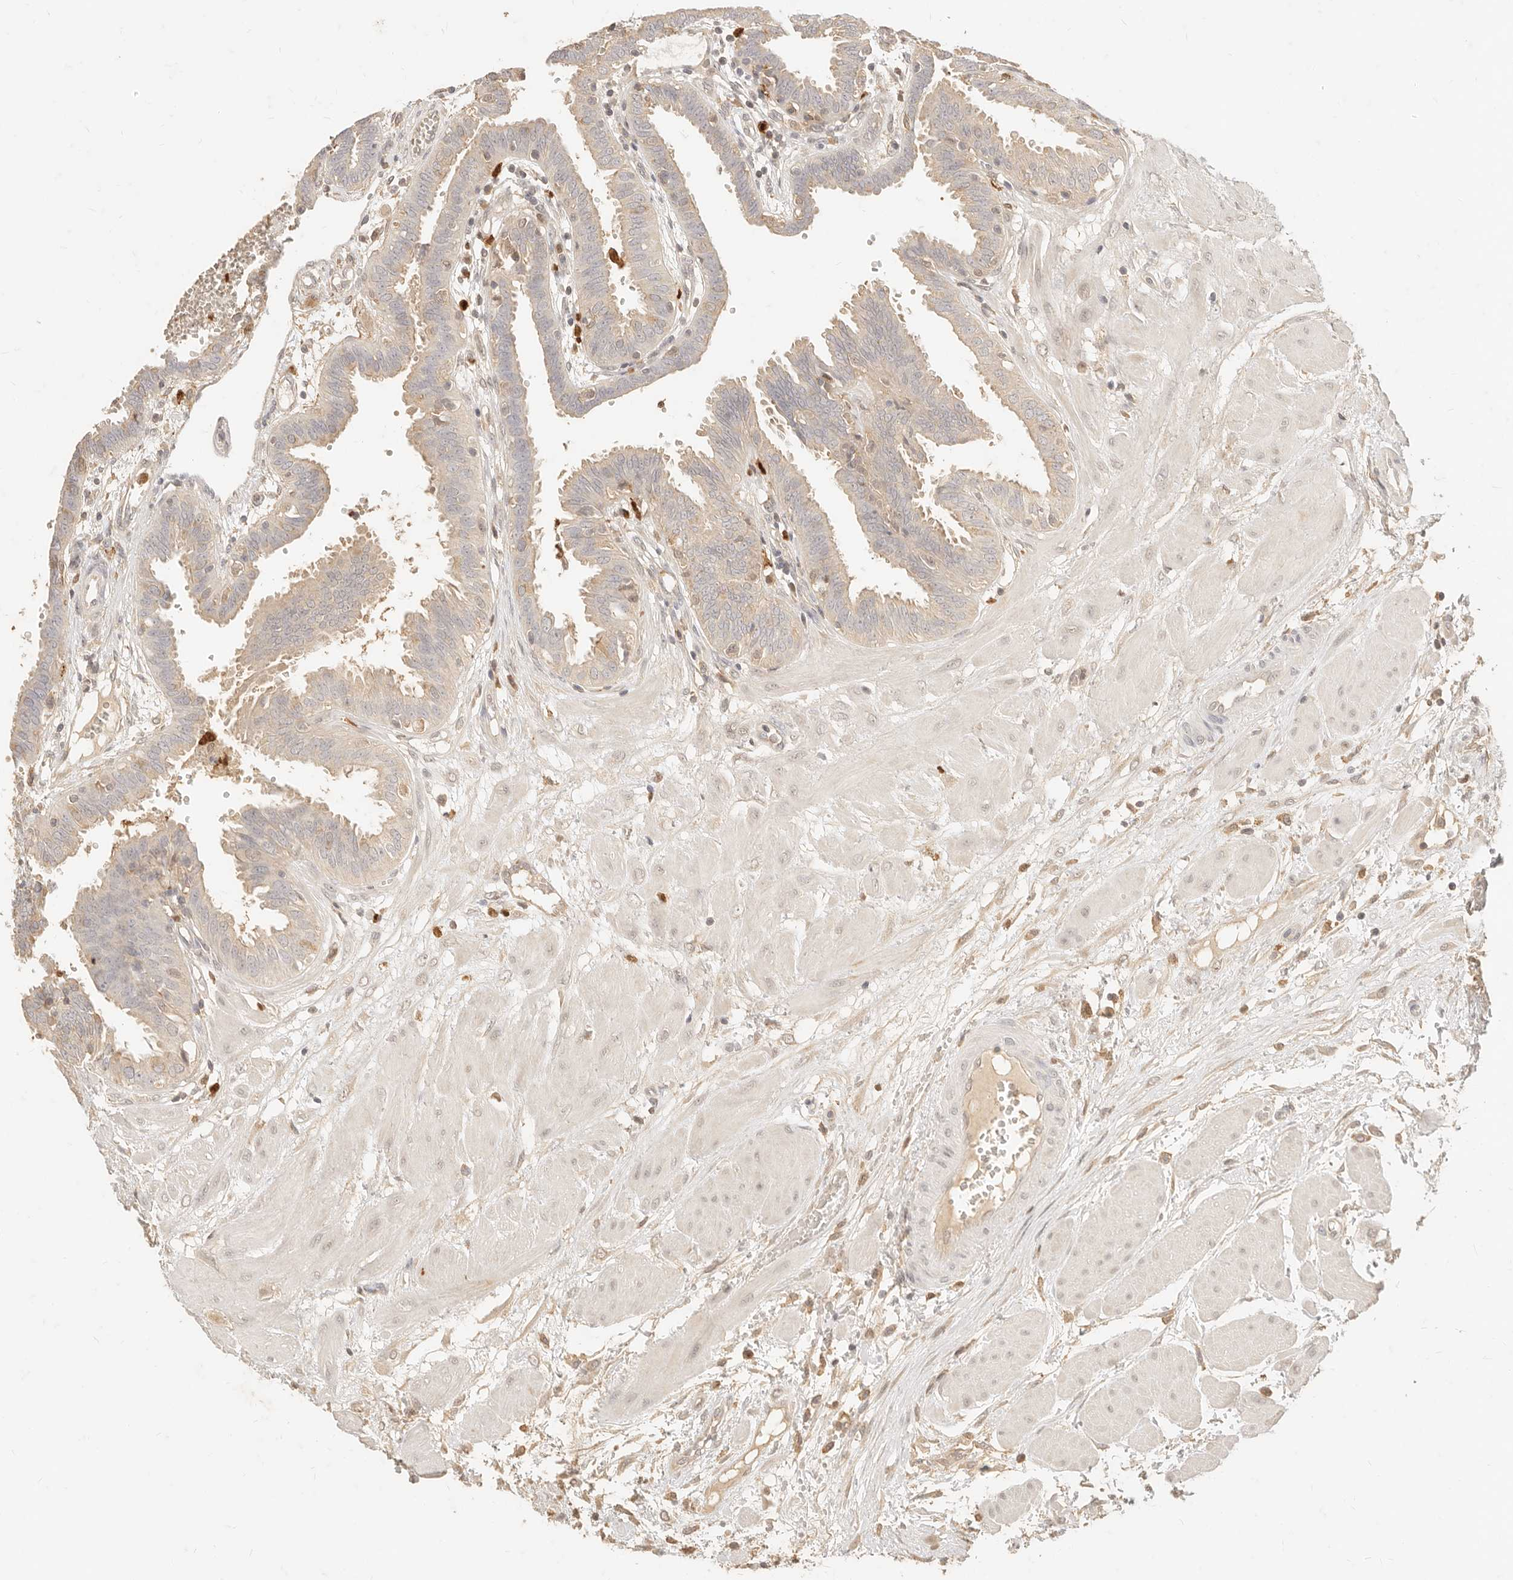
{"staining": {"intensity": "weak", "quantity": "25%-75%", "location": "cytoplasmic/membranous"}, "tissue": "fallopian tube", "cell_type": "Glandular cells", "image_type": "normal", "snomed": [{"axis": "morphology", "description": "Normal tissue, NOS"}, {"axis": "topography", "description": "Fallopian tube"}, {"axis": "topography", "description": "Placenta"}], "caption": "Immunohistochemistry (IHC) image of unremarkable fallopian tube stained for a protein (brown), which shows low levels of weak cytoplasmic/membranous positivity in approximately 25%-75% of glandular cells.", "gene": "TMTC2", "patient": {"sex": "female", "age": 32}}